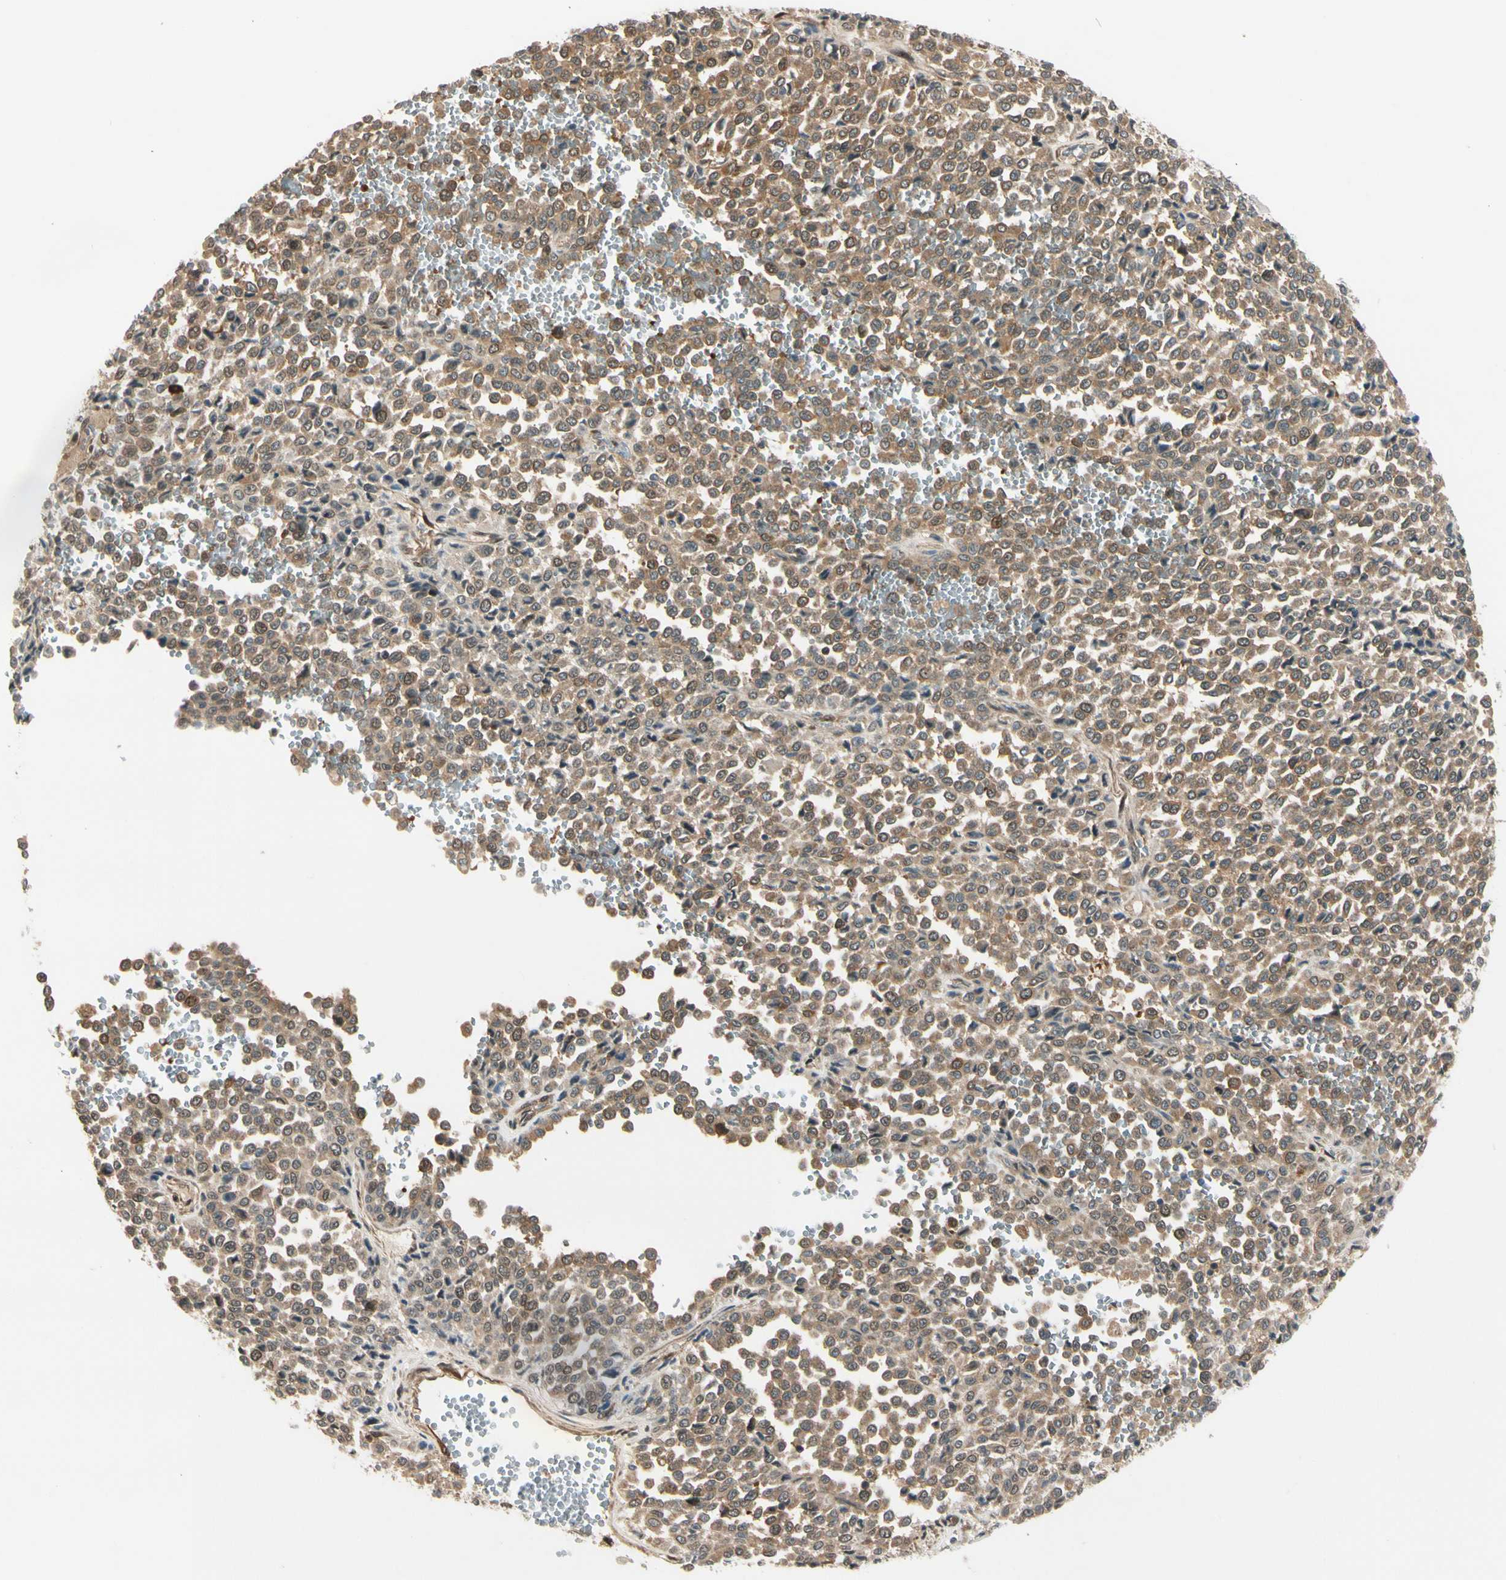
{"staining": {"intensity": "moderate", "quantity": ">75%", "location": "cytoplasmic/membranous,nuclear"}, "tissue": "melanoma", "cell_type": "Tumor cells", "image_type": "cancer", "snomed": [{"axis": "morphology", "description": "Malignant melanoma, Metastatic site"}, {"axis": "topography", "description": "Pancreas"}], "caption": "Immunohistochemical staining of malignant melanoma (metastatic site) demonstrates medium levels of moderate cytoplasmic/membranous and nuclear protein expression in approximately >75% of tumor cells.", "gene": "RASGRF1", "patient": {"sex": "female", "age": 30}}